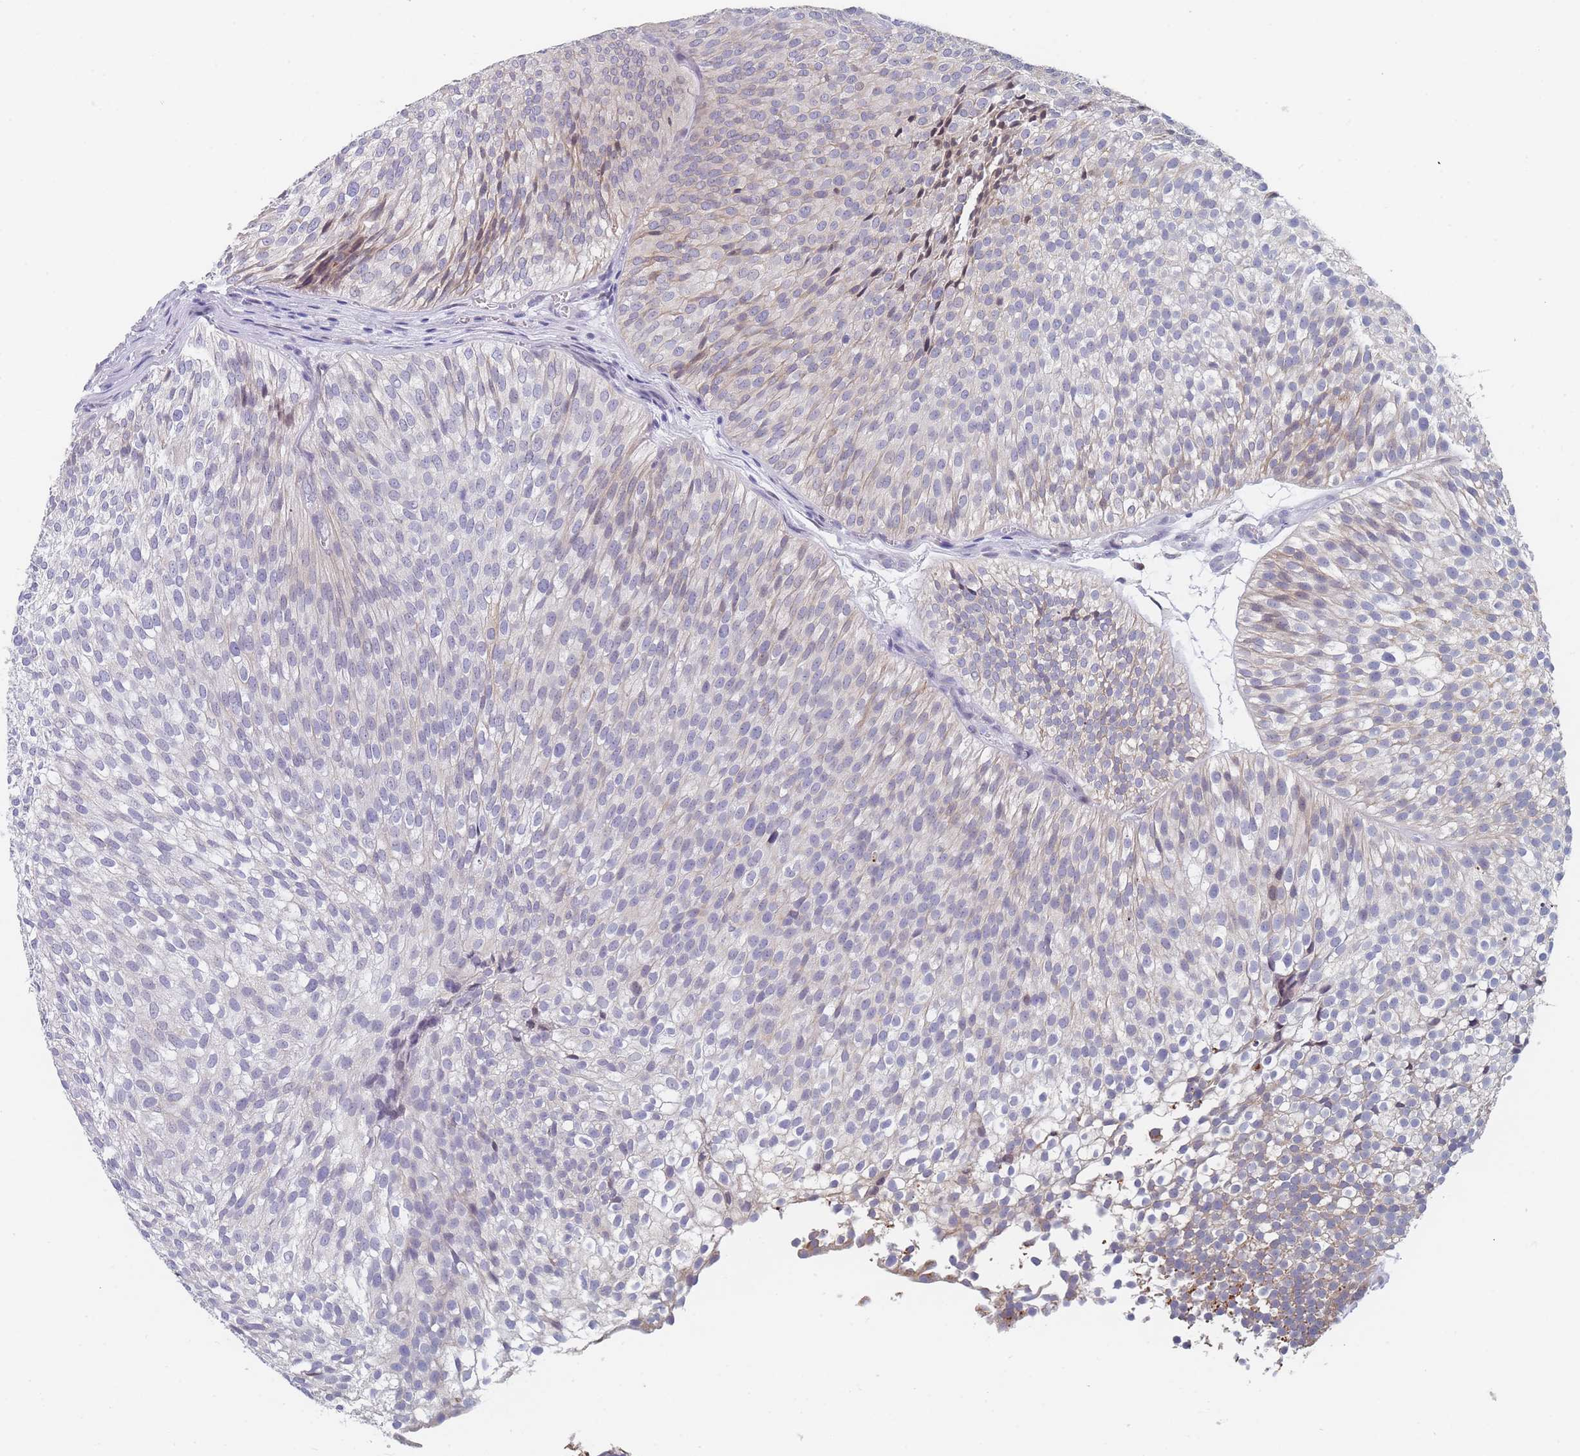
{"staining": {"intensity": "weak", "quantity": "<25%", "location": "cytoplasmic/membranous"}, "tissue": "urothelial cancer", "cell_type": "Tumor cells", "image_type": "cancer", "snomed": [{"axis": "morphology", "description": "Urothelial carcinoma, Low grade"}, {"axis": "topography", "description": "Urinary bladder"}], "caption": "Micrograph shows no significant protein staining in tumor cells of low-grade urothelial carcinoma.", "gene": "TMED10", "patient": {"sex": "male", "age": 91}}